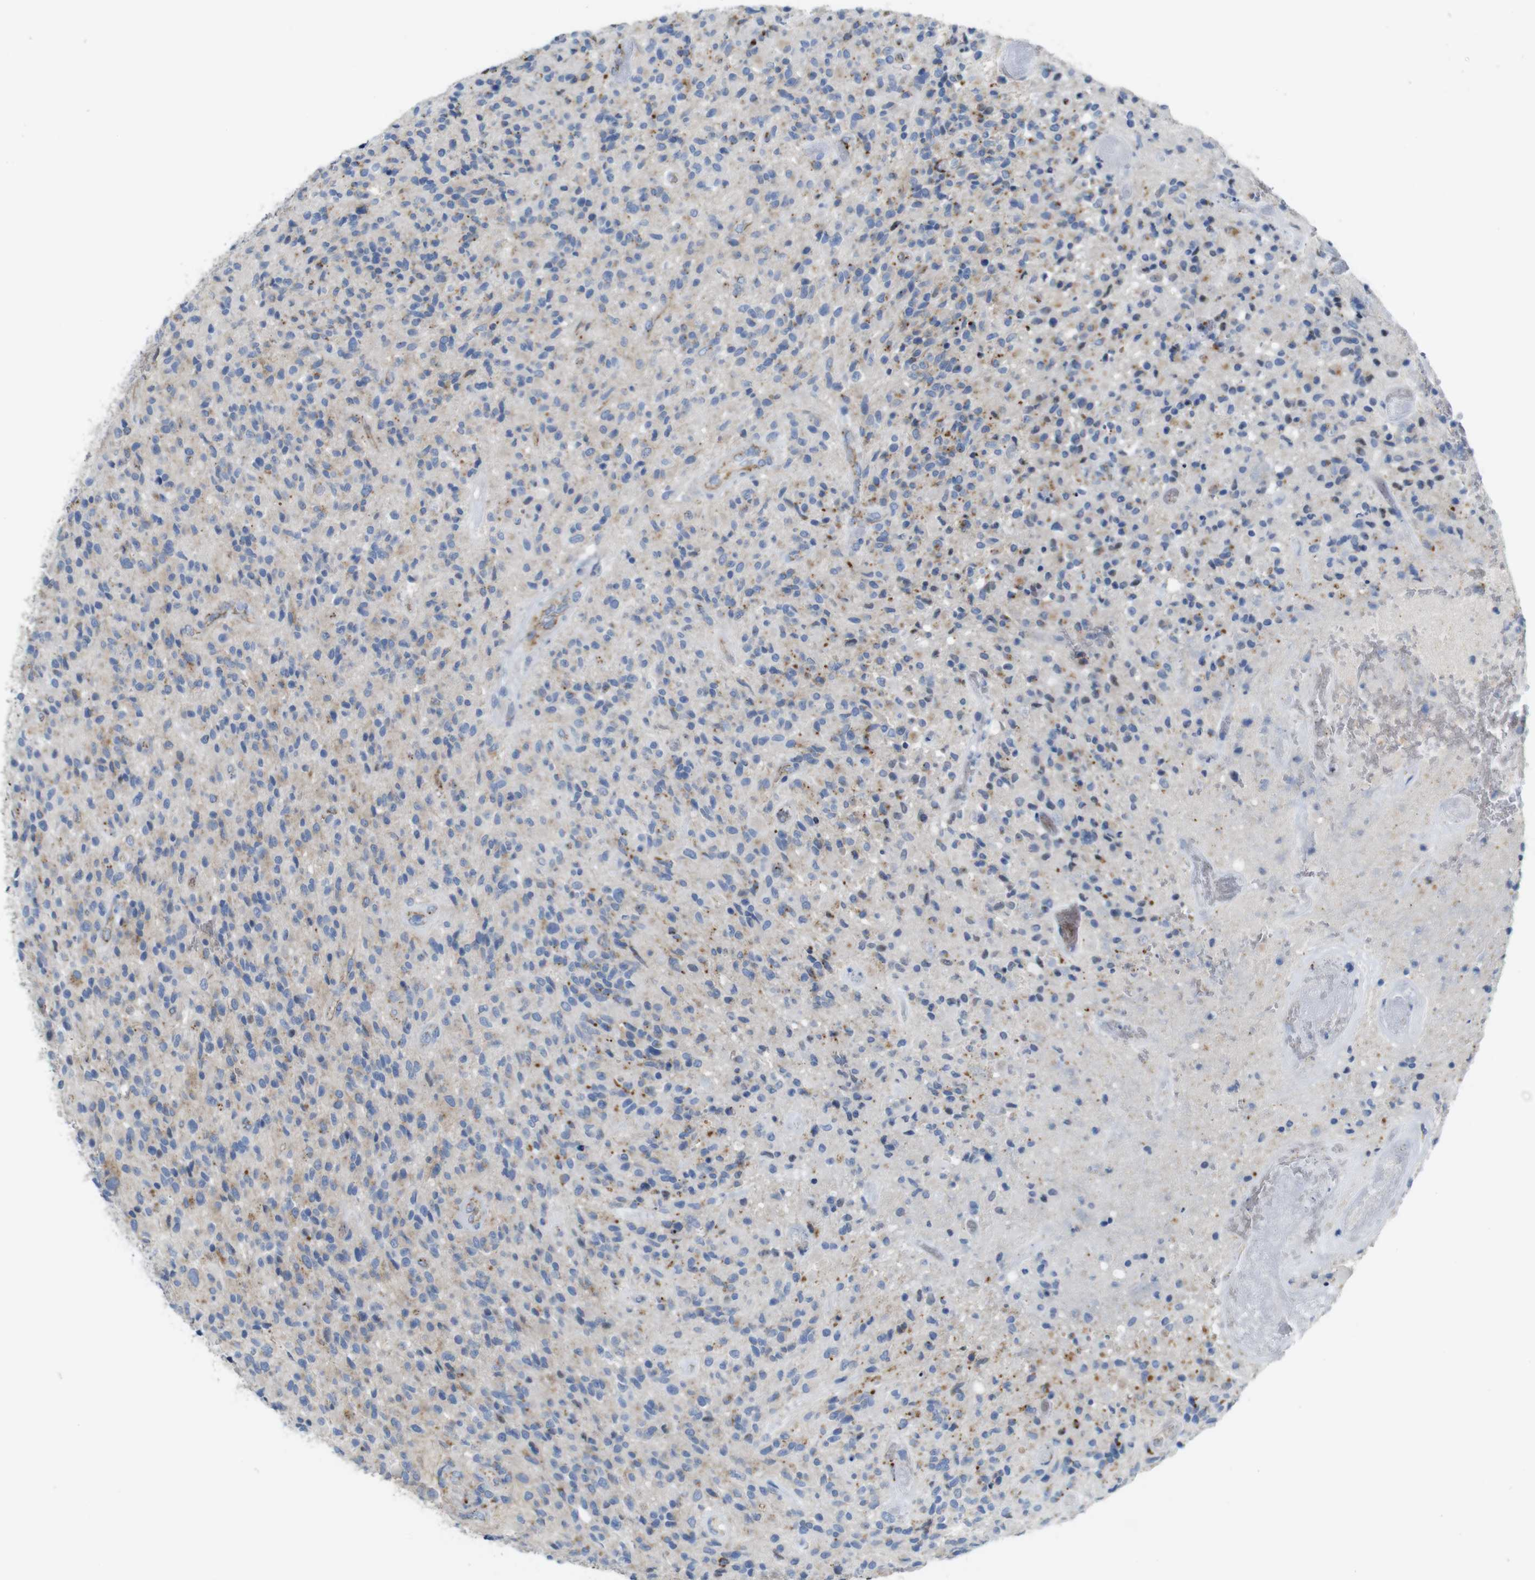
{"staining": {"intensity": "weak", "quantity": "25%-75%", "location": "cytoplasmic/membranous"}, "tissue": "glioma", "cell_type": "Tumor cells", "image_type": "cancer", "snomed": [{"axis": "morphology", "description": "Glioma, malignant, High grade"}, {"axis": "topography", "description": "Brain"}], "caption": "Protein analysis of malignant high-grade glioma tissue reveals weak cytoplasmic/membranous positivity in approximately 25%-75% of tumor cells. The protein is shown in brown color, while the nuclei are stained blue.", "gene": "NHLRC3", "patient": {"sex": "male", "age": 71}}